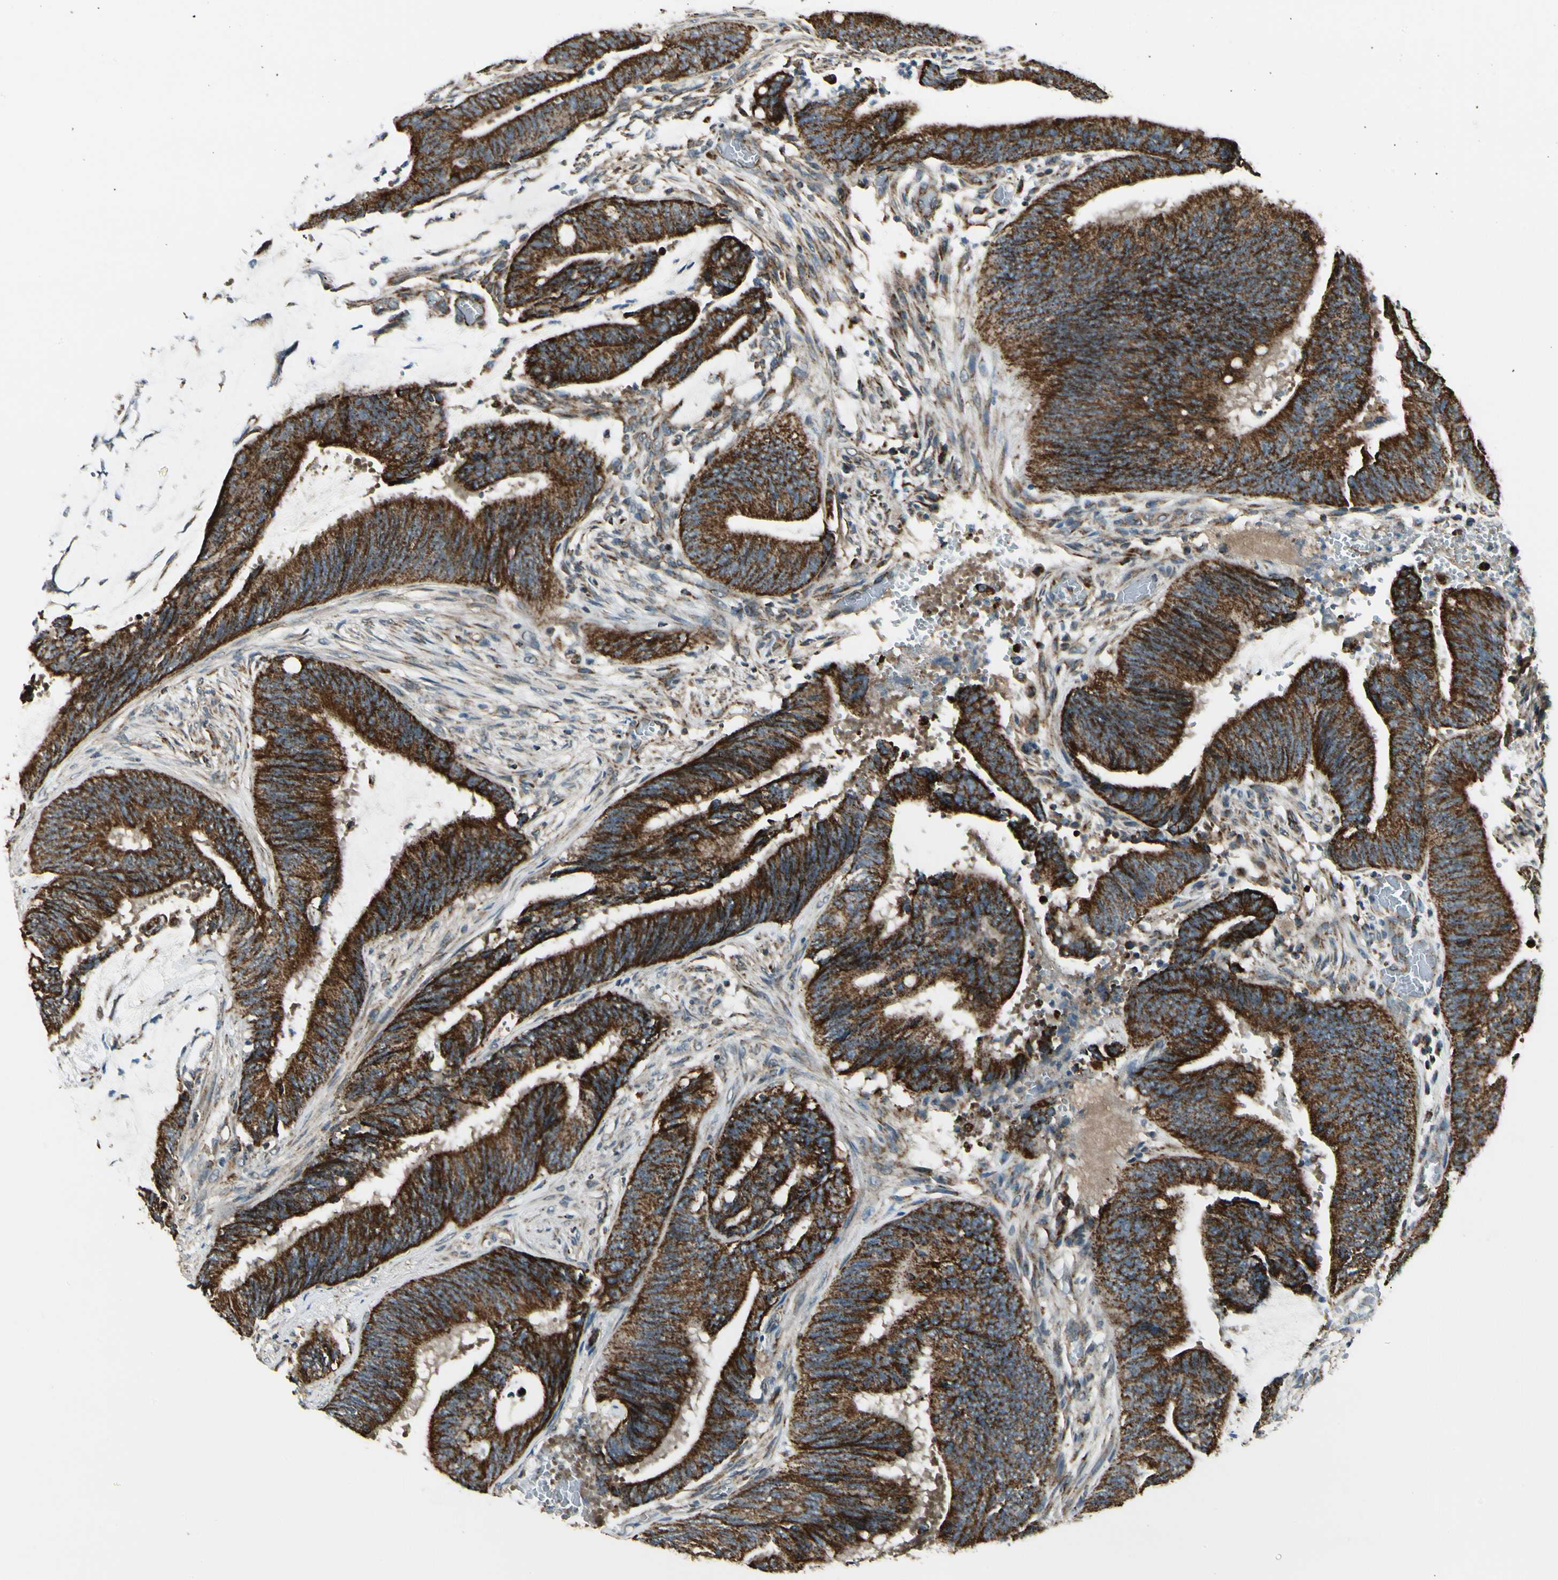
{"staining": {"intensity": "strong", "quantity": ">75%", "location": "cytoplasmic/membranous"}, "tissue": "colorectal cancer", "cell_type": "Tumor cells", "image_type": "cancer", "snomed": [{"axis": "morphology", "description": "Adenocarcinoma, NOS"}, {"axis": "topography", "description": "Rectum"}], "caption": "Immunohistochemical staining of adenocarcinoma (colorectal) displays strong cytoplasmic/membranous protein positivity in about >75% of tumor cells.", "gene": "EPHB3", "patient": {"sex": "female", "age": 66}}